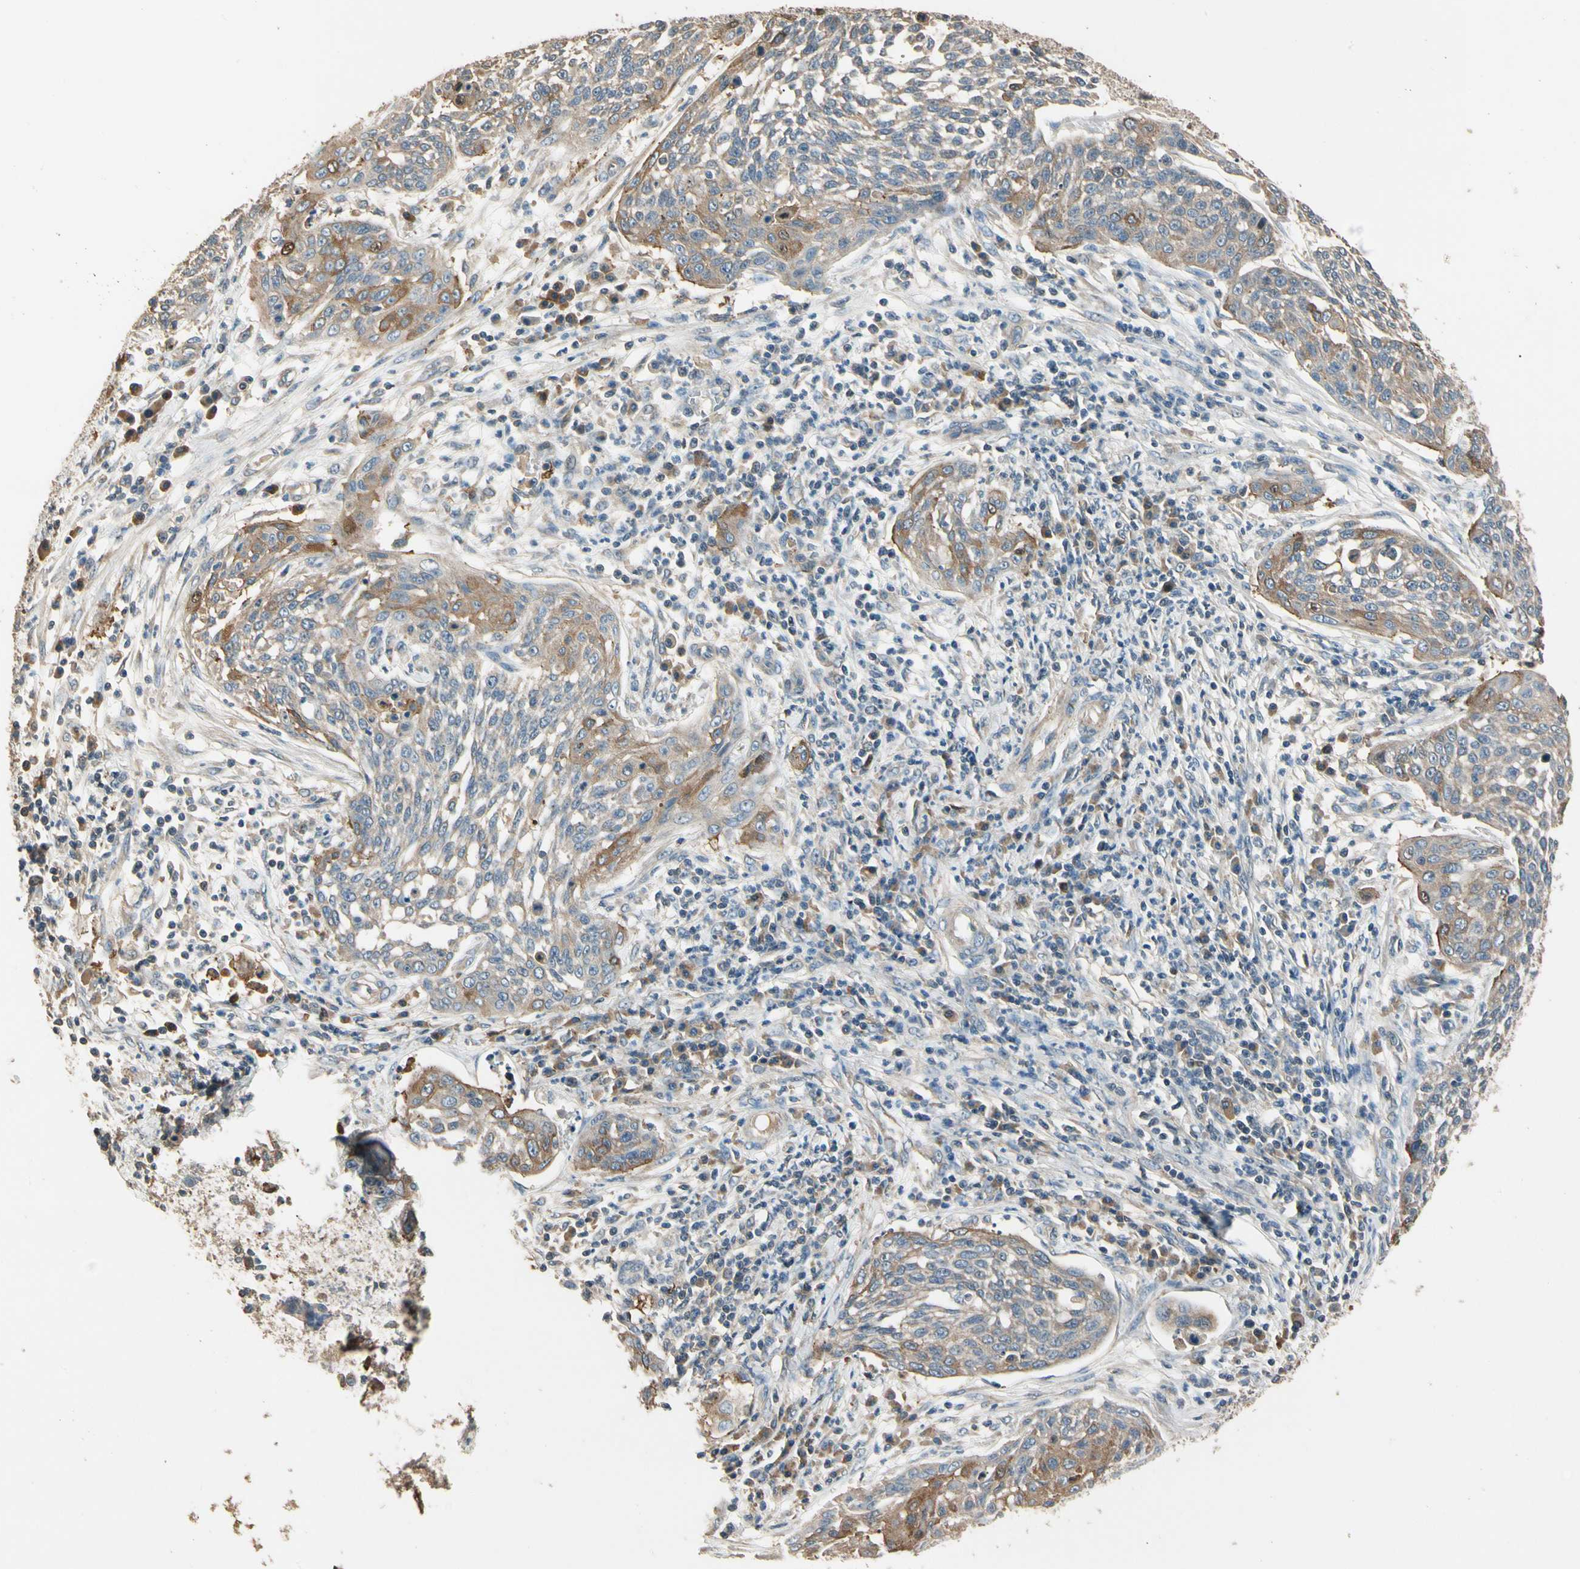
{"staining": {"intensity": "weak", "quantity": "25%-75%", "location": "cytoplasmic/membranous"}, "tissue": "cervical cancer", "cell_type": "Tumor cells", "image_type": "cancer", "snomed": [{"axis": "morphology", "description": "Squamous cell carcinoma, NOS"}, {"axis": "topography", "description": "Cervix"}], "caption": "The immunohistochemical stain highlights weak cytoplasmic/membranous expression in tumor cells of cervical cancer tissue.", "gene": "CDH6", "patient": {"sex": "female", "age": 34}}